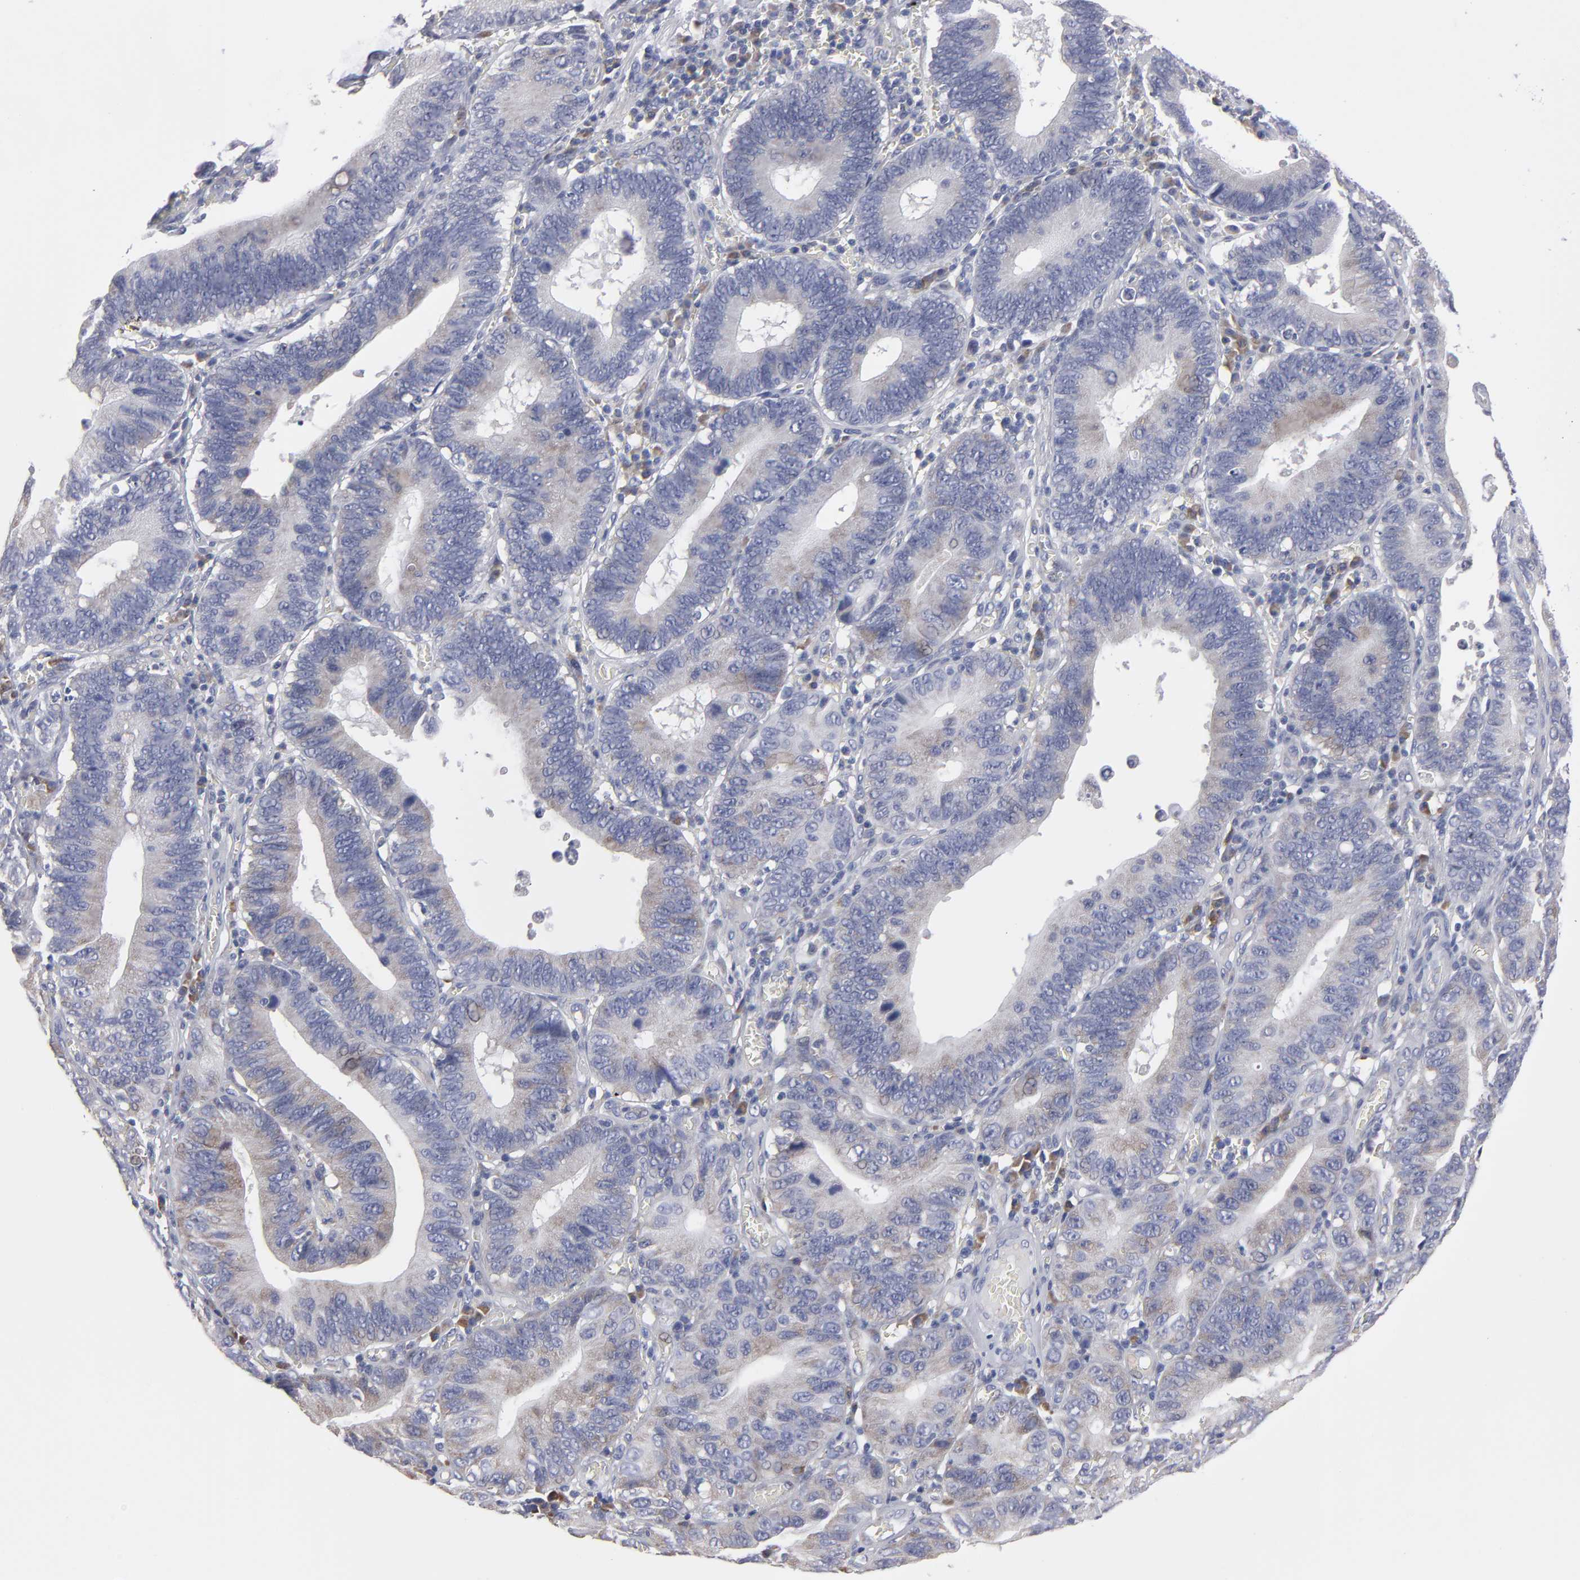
{"staining": {"intensity": "weak", "quantity": "25%-75%", "location": "cytoplasmic/membranous"}, "tissue": "stomach cancer", "cell_type": "Tumor cells", "image_type": "cancer", "snomed": [{"axis": "morphology", "description": "Adenocarcinoma, NOS"}, {"axis": "topography", "description": "Stomach"}, {"axis": "topography", "description": "Gastric cardia"}], "caption": "Stomach cancer stained with DAB (3,3'-diaminobenzidine) IHC displays low levels of weak cytoplasmic/membranous staining in about 25%-75% of tumor cells. (Brightfield microscopy of DAB IHC at high magnification).", "gene": "CCDC80", "patient": {"sex": "male", "age": 59}}